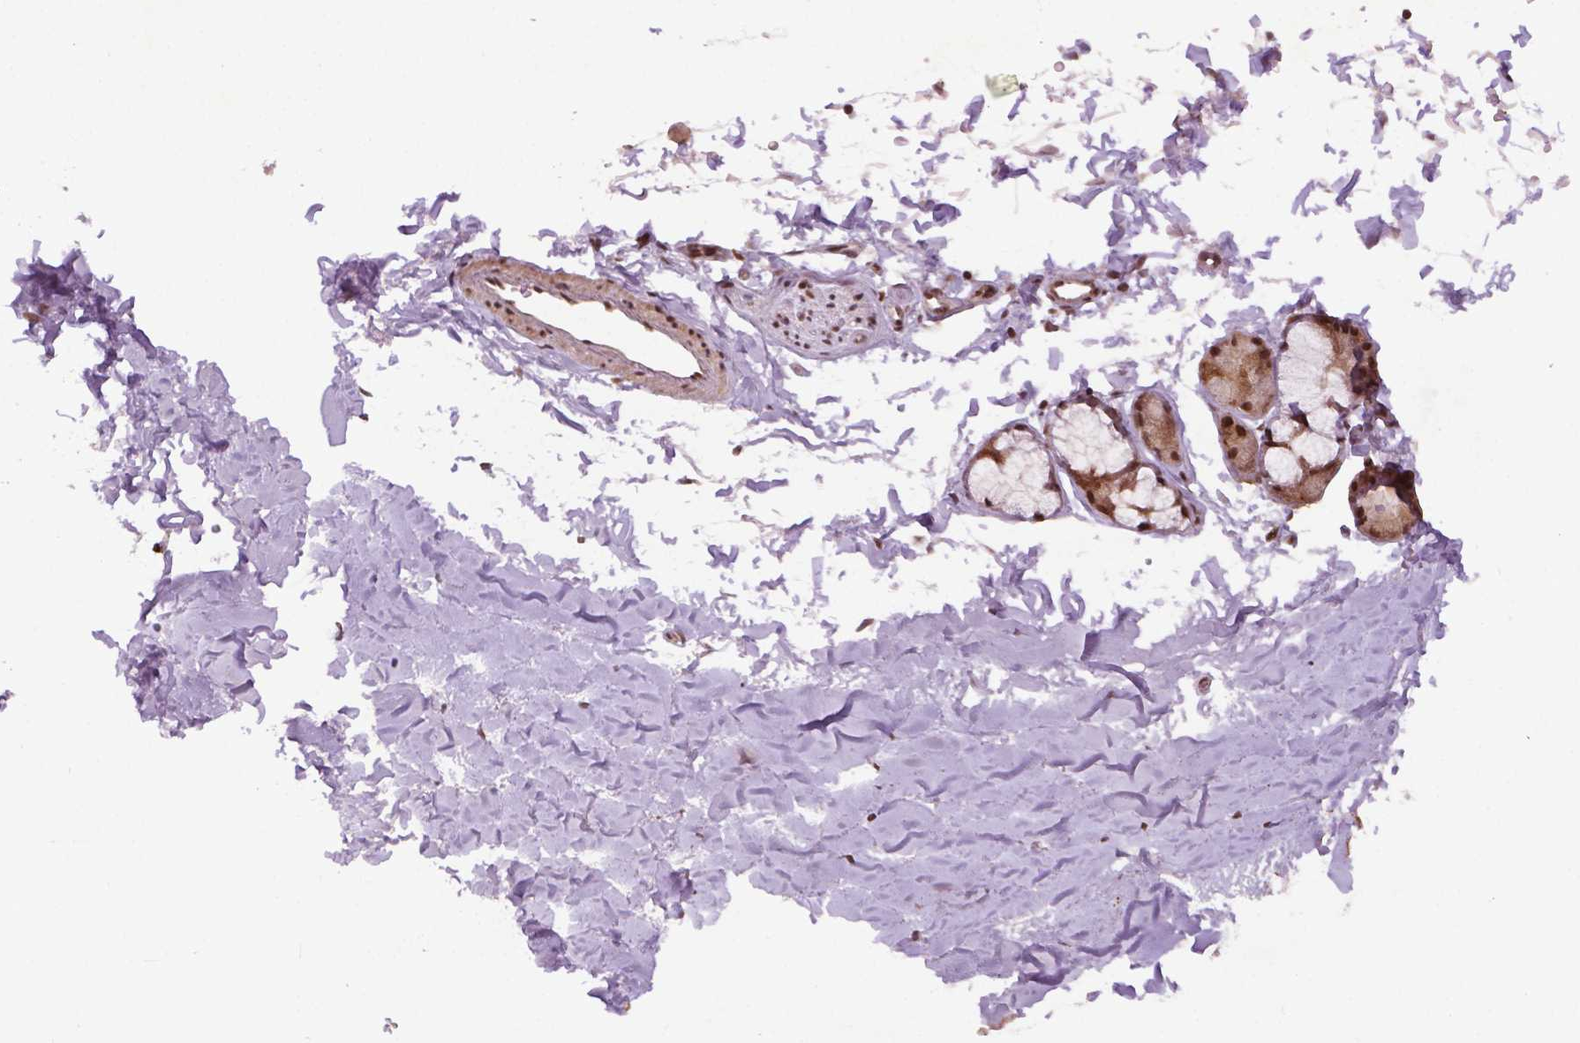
{"staining": {"intensity": "strong", "quantity": "<25%", "location": "nuclear"}, "tissue": "soft tissue", "cell_type": "Chondrocytes", "image_type": "normal", "snomed": [{"axis": "morphology", "description": "Normal tissue, NOS"}, {"axis": "topography", "description": "Cartilage tissue"}, {"axis": "topography", "description": "Bronchus"}], "caption": "Unremarkable soft tissue exhibits strong nuclear staining in about <25% of chondrocytes, visualized by immunohistochemistry.", "gene": "SIRT6", "patient": {"sex": "female", "age": 79}}